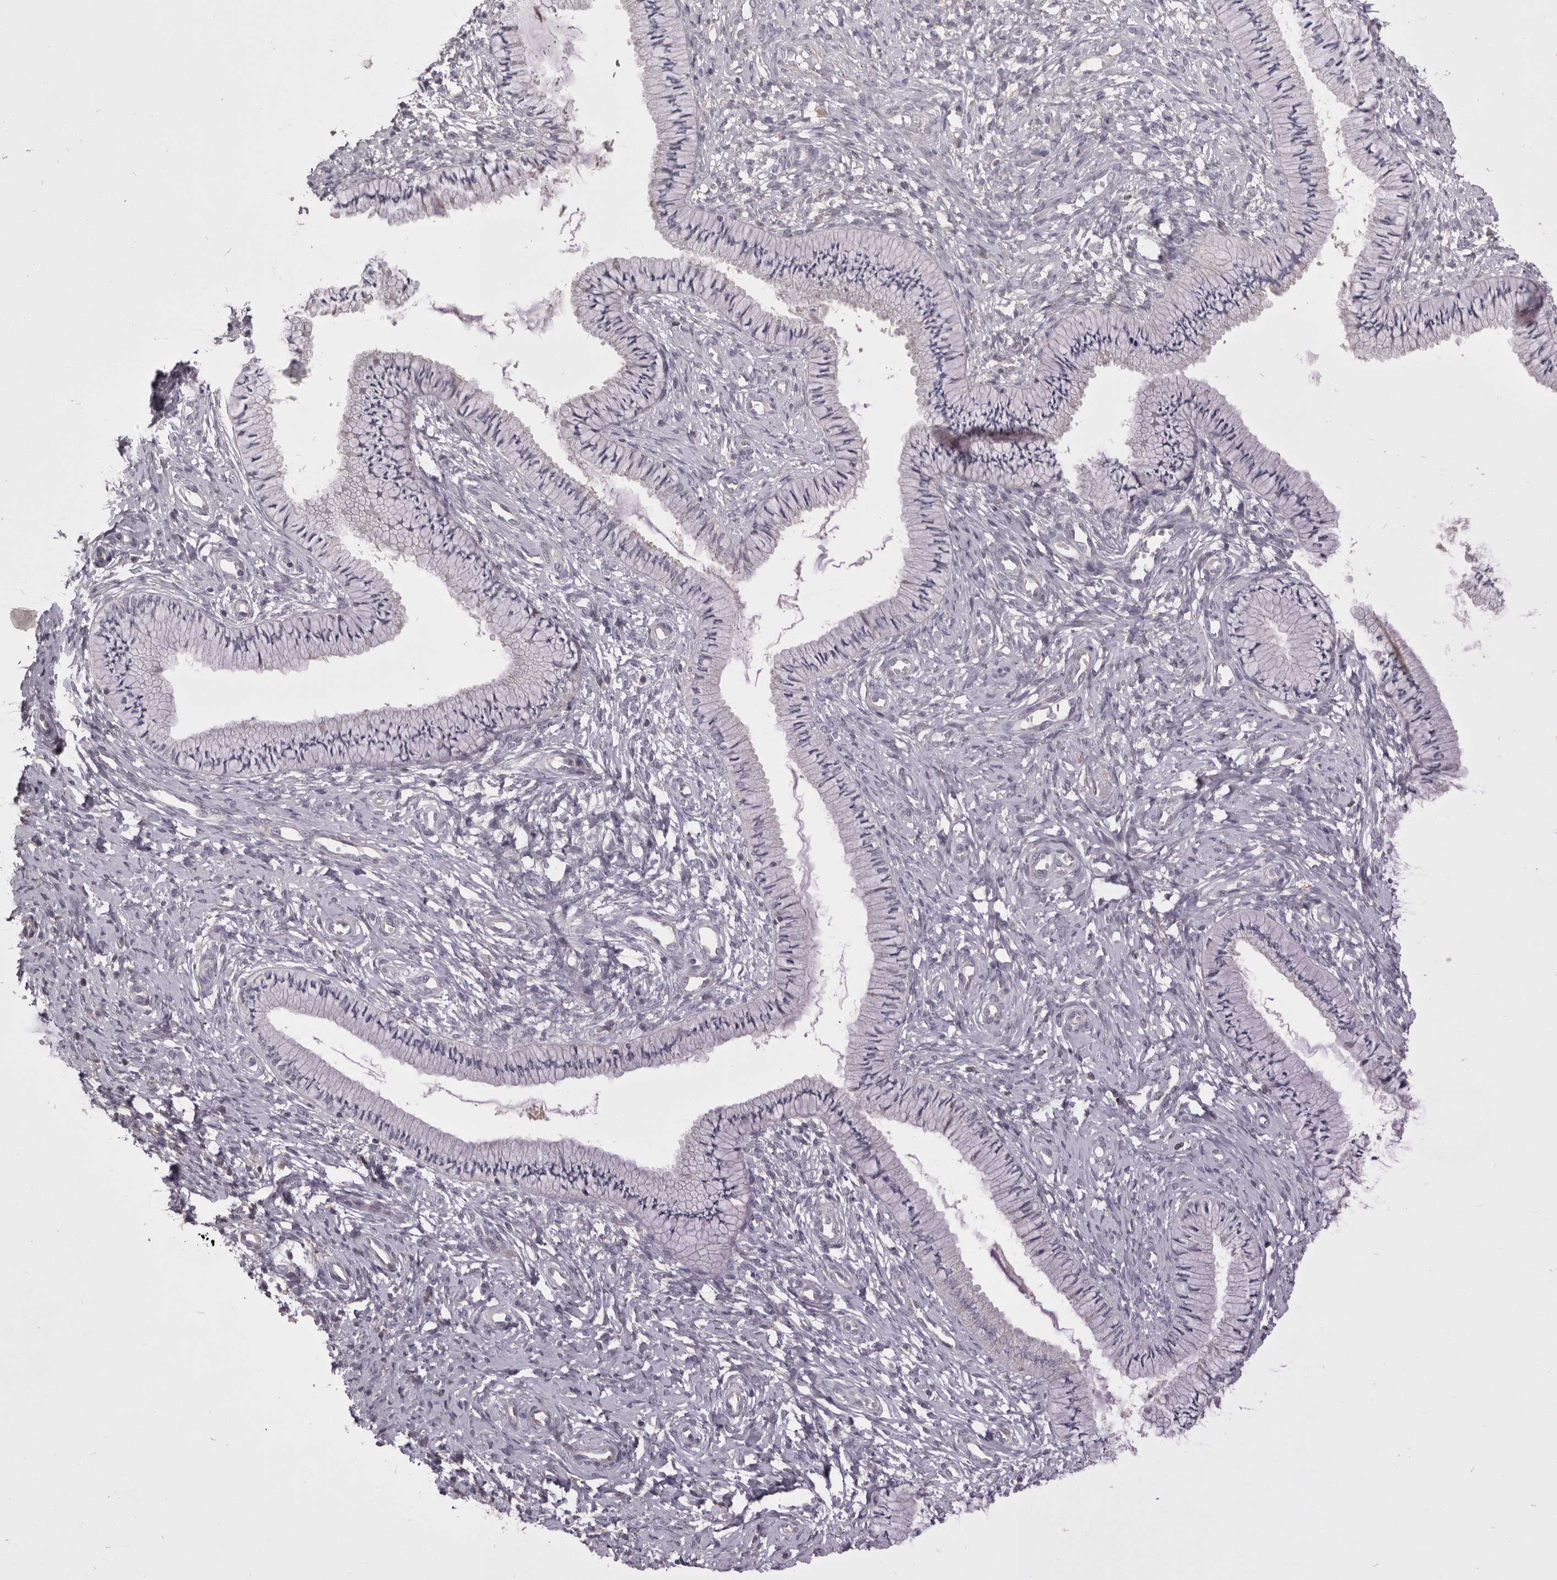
{"staining": {"intensity": "negative", "quantity": "none", "location": "none"}, "tissue": "cervix", "cell_type": "Glandular cells", "image_type": "normal", "snomed": [{"axis": "morphology", "description": "Normal tissue, NOS"}, {"axis": "topography", "description": "Cervix"}], "caption": "IHC image of normal cervix: human cervix stained with DAB exhibits no significant protein staining in glandular cells. (DAB (3,3'-diaminobenzidine) immunohistochemistry (IHC) with hematoxylin counter stain).", "gene": "HCAR2", "patient": {"sex": "female", "age": 36}}